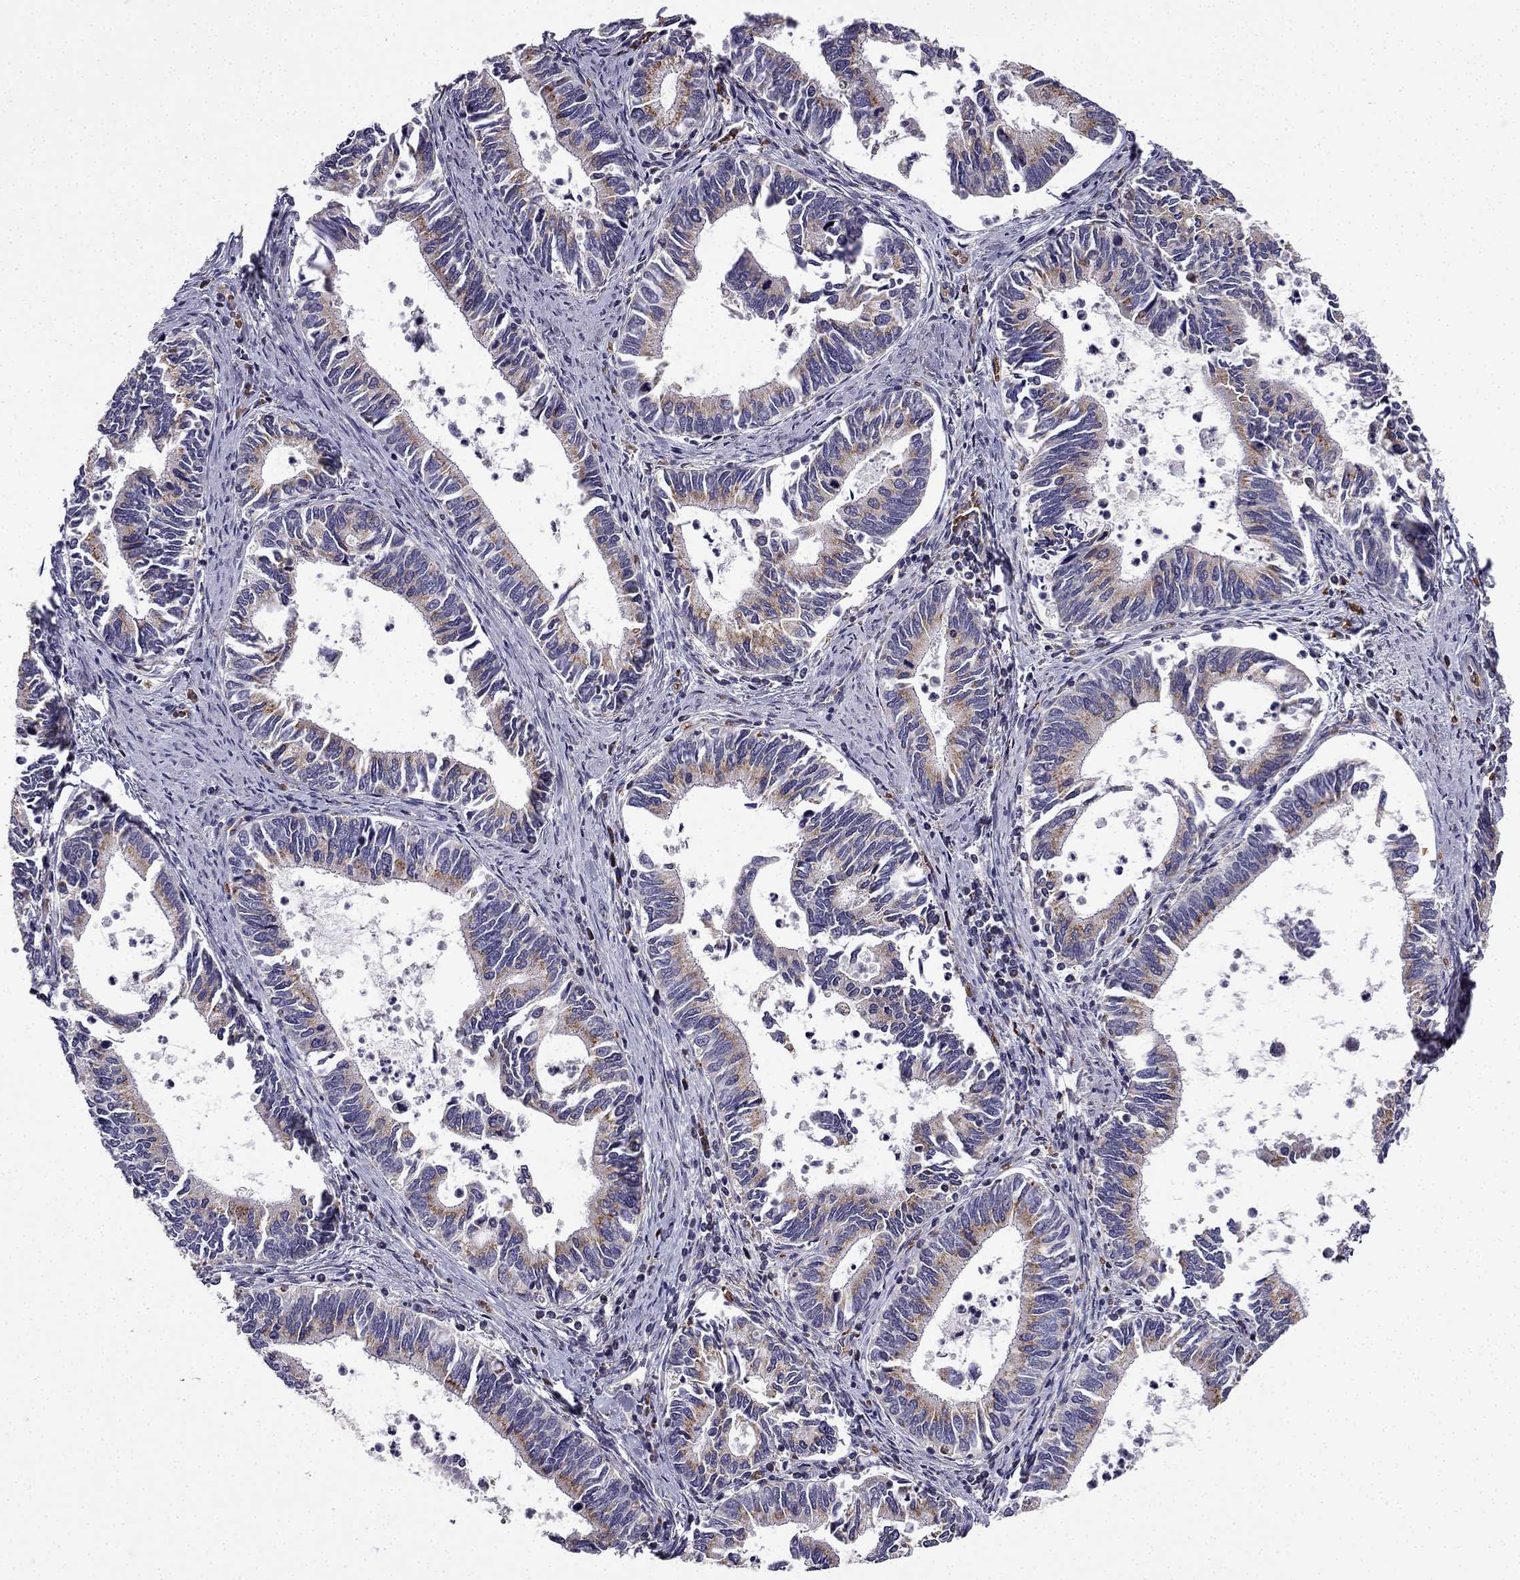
{"staining": {"intensity": "moderate", "quantity": "25%-75%", "location": "cytoplasmic/membranous"}, "tissue": "cervical cancer", "cell_type": "Tumor cells", "image_type": "cancer", "snomed": [{"axis": "morphology", "description": "Adenocarcinoma, NOS"}, {"axis": "topography", "description": "Cervix"}], "caption": "Cervical adenocarcinoma was stained to show a protein in brown. There is medium levels of moderate cytoplasmic/membranous staining in approximately 25%-75% of tumor cells.", "gene": "B4GALT7", "patient": {"sex": "female", "age": 42}}